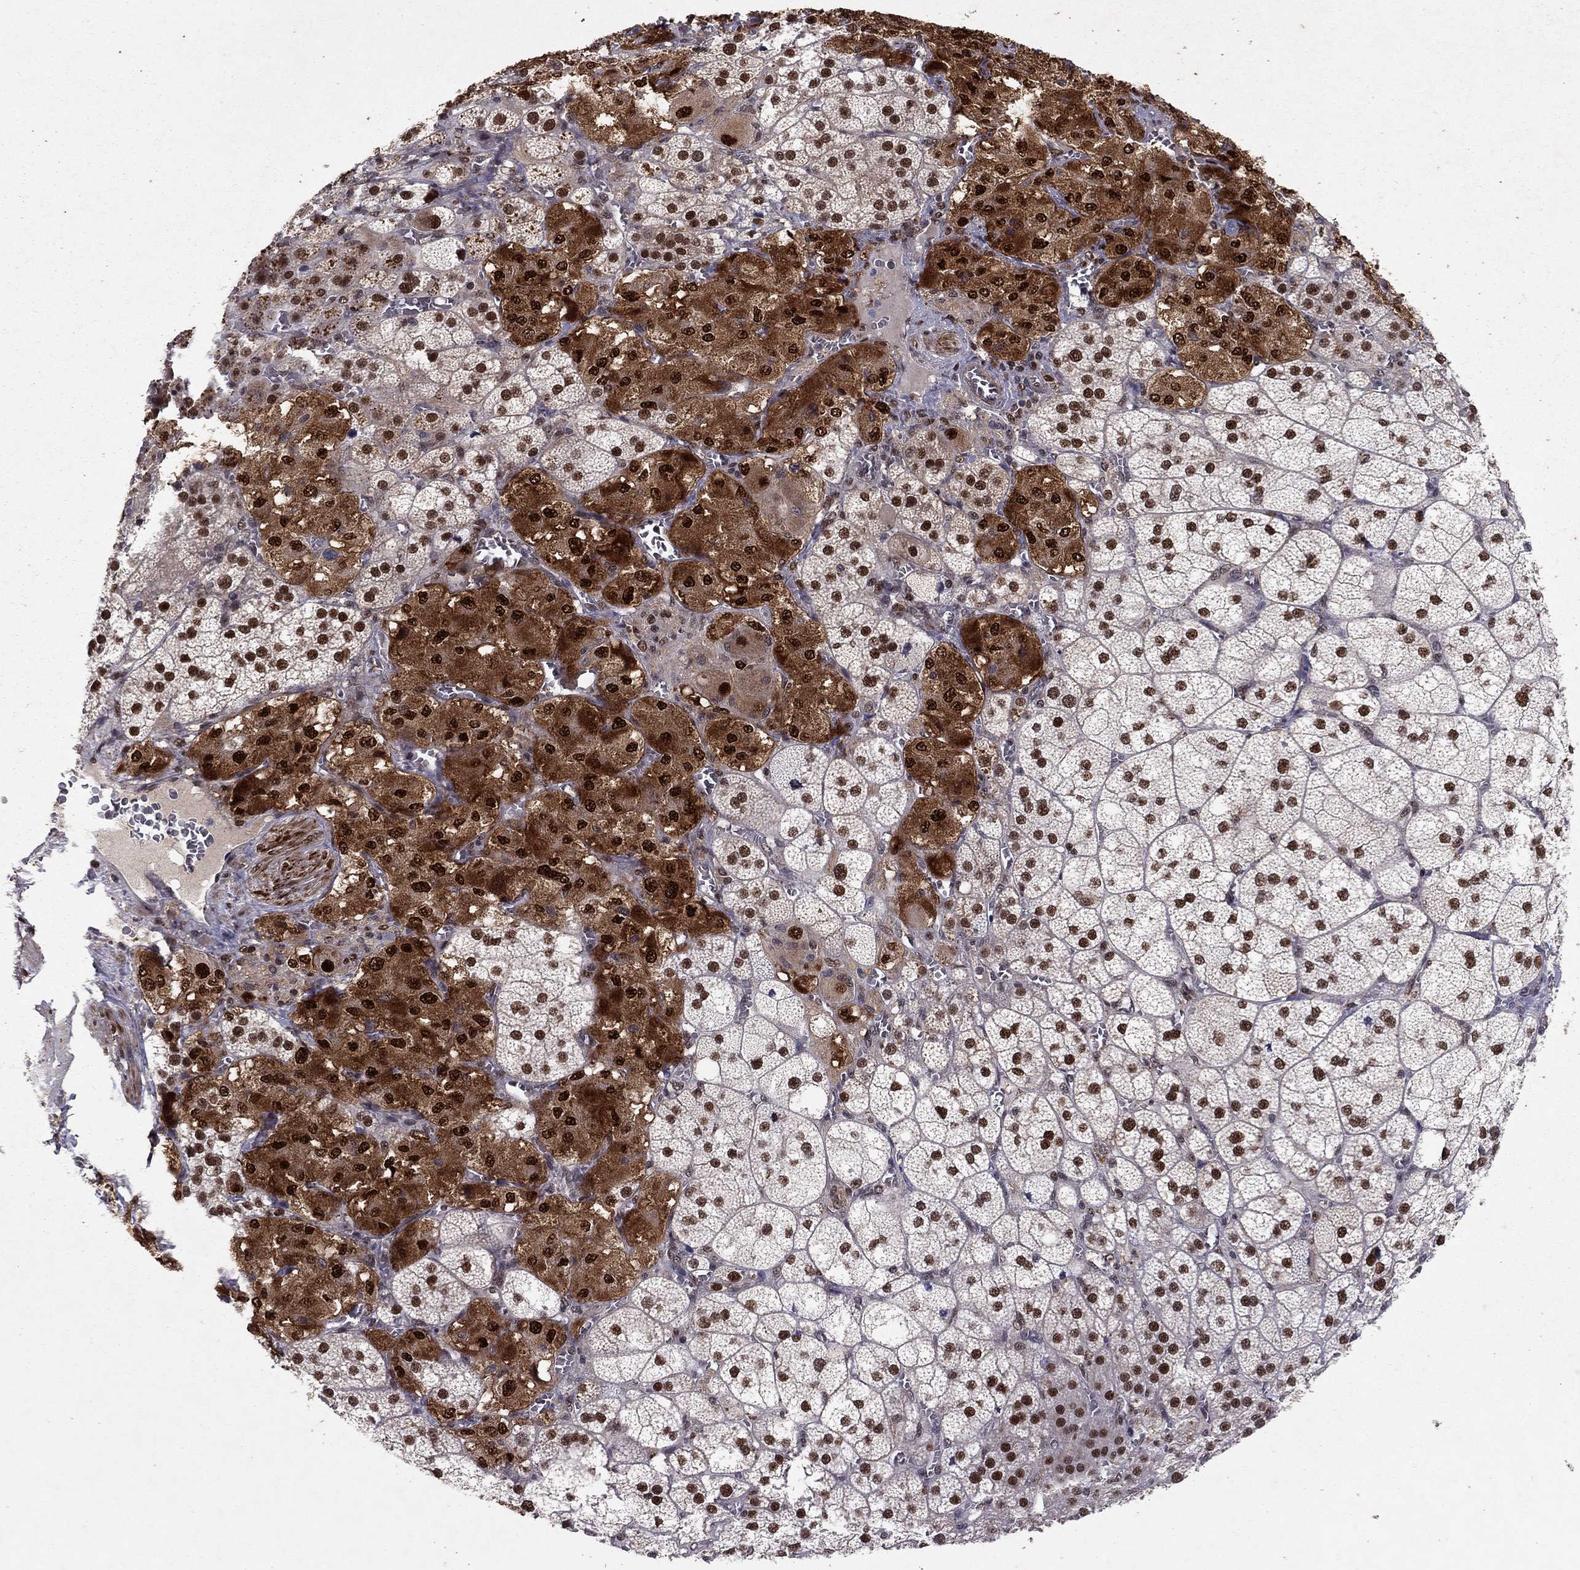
{"staining": {"intensity": "strong", "quantity": "25%-75%", "location": "cytoplasmic/membranous,nuclear"}, "tissue": "adrenal gland", "cell_type": "Glandular cells", "image_type": "normal", "snomed": [{"axis": "morphology", "description": "Normal tissue, NOS"}, {"axis": "topography", "description": "Adrenal gland"}], "caption": "The immunohistochemical stain shows strong cytoplasmic/membranous,nuclear expression in glandular cells of benign adrenal gland.", "gene": "CRTC1", "patient": {"sex": "female", "age": 60}}